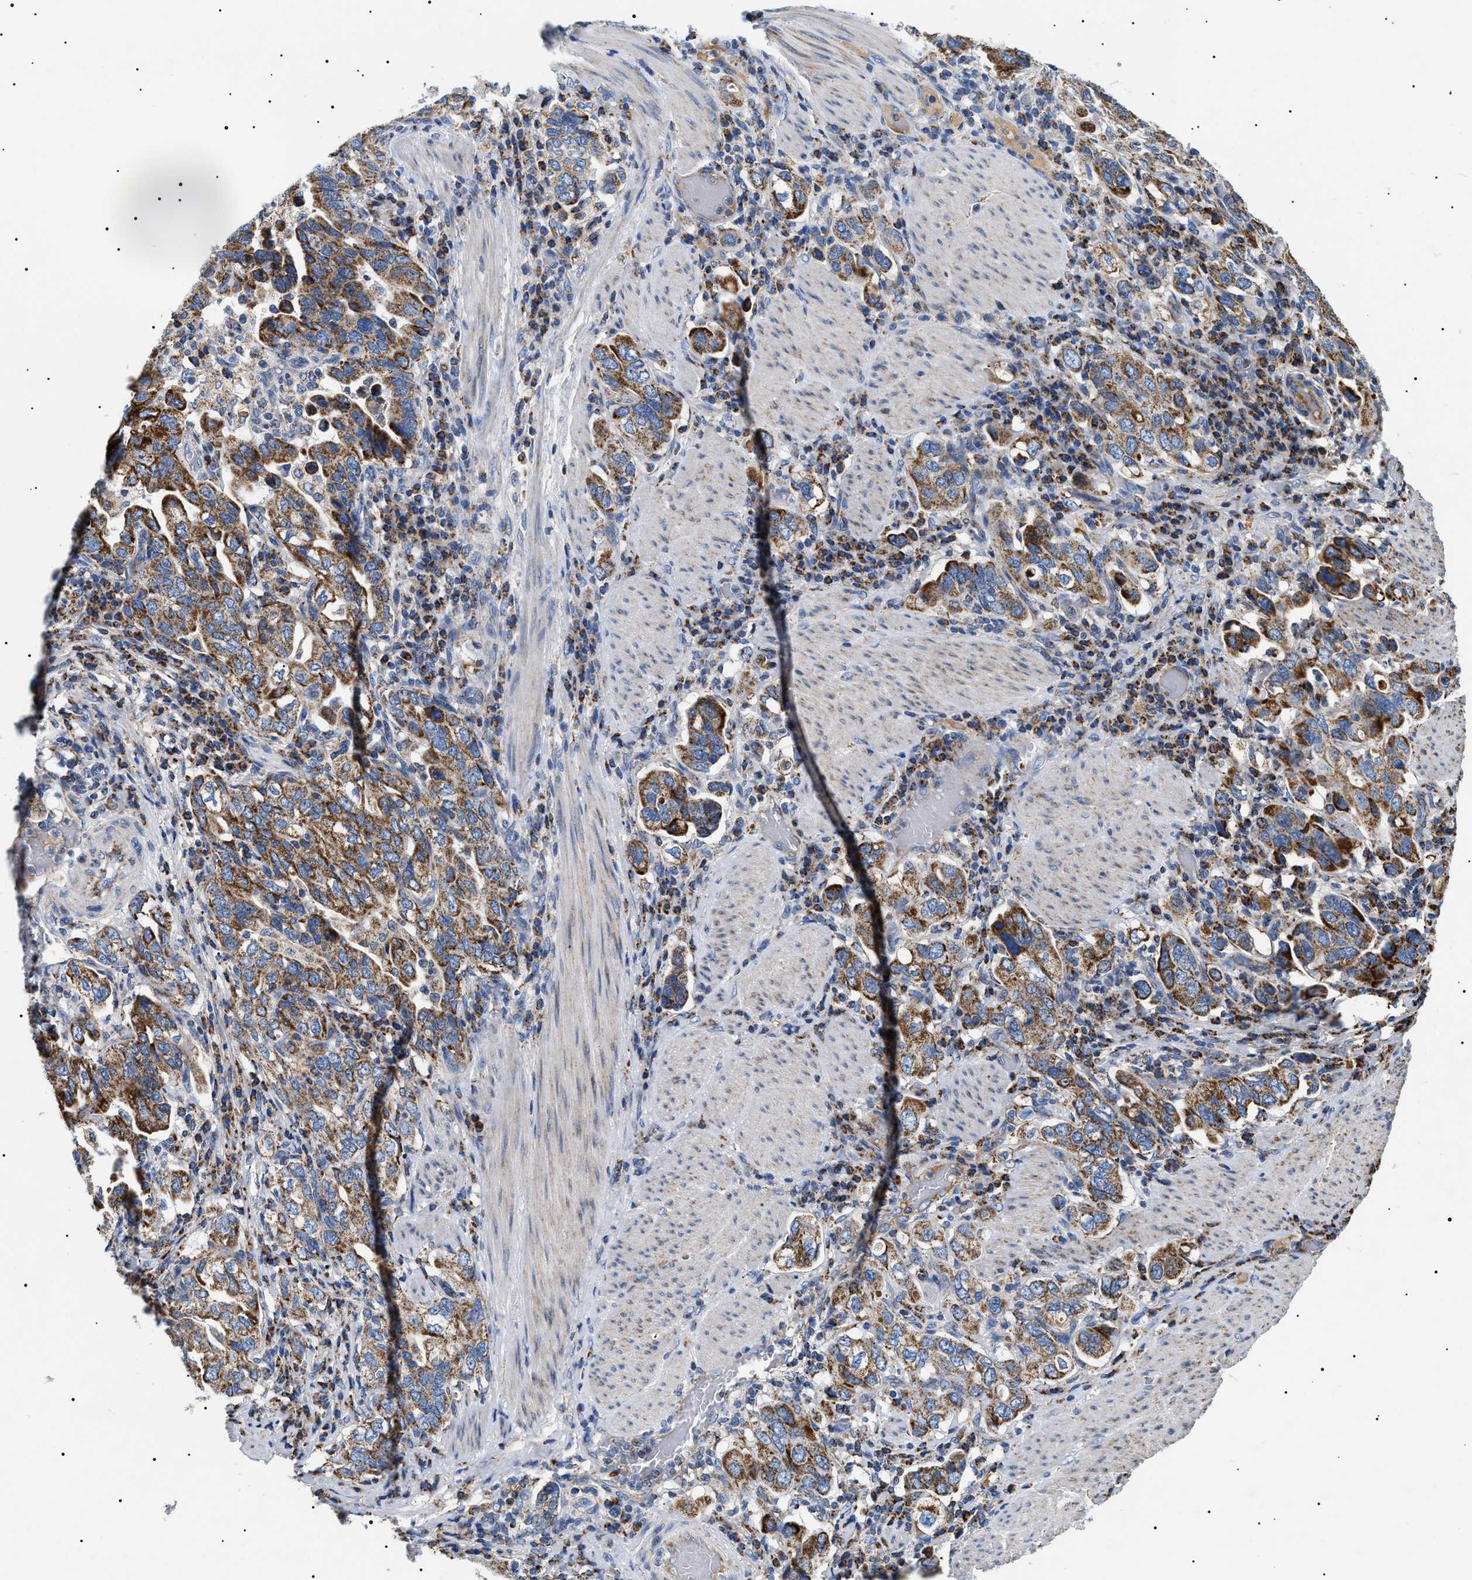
{"staining": {"intensity": "strong", "quantity": ">75%", "location": "cytoplasmic/membranous"}, "tissue": "stomach cancer", "cell_type": "Tumor cells", "image_type": "cancer", "snomed": [{"axis": "morphology", "description": "Adenocarcinoma, NOS"}, {"axis": "topography", "description": "Stomach, upper"}], "caption": "Adenocarcinoma (stomach) tissue demonstrates strong cytoplasmic/membranous expression in about >75% of tumor cells (Brightfield microscopy of DAB IHC at high magnification).", "gene": "OXSM", "patient": {"sex": "male", "age": 62}}